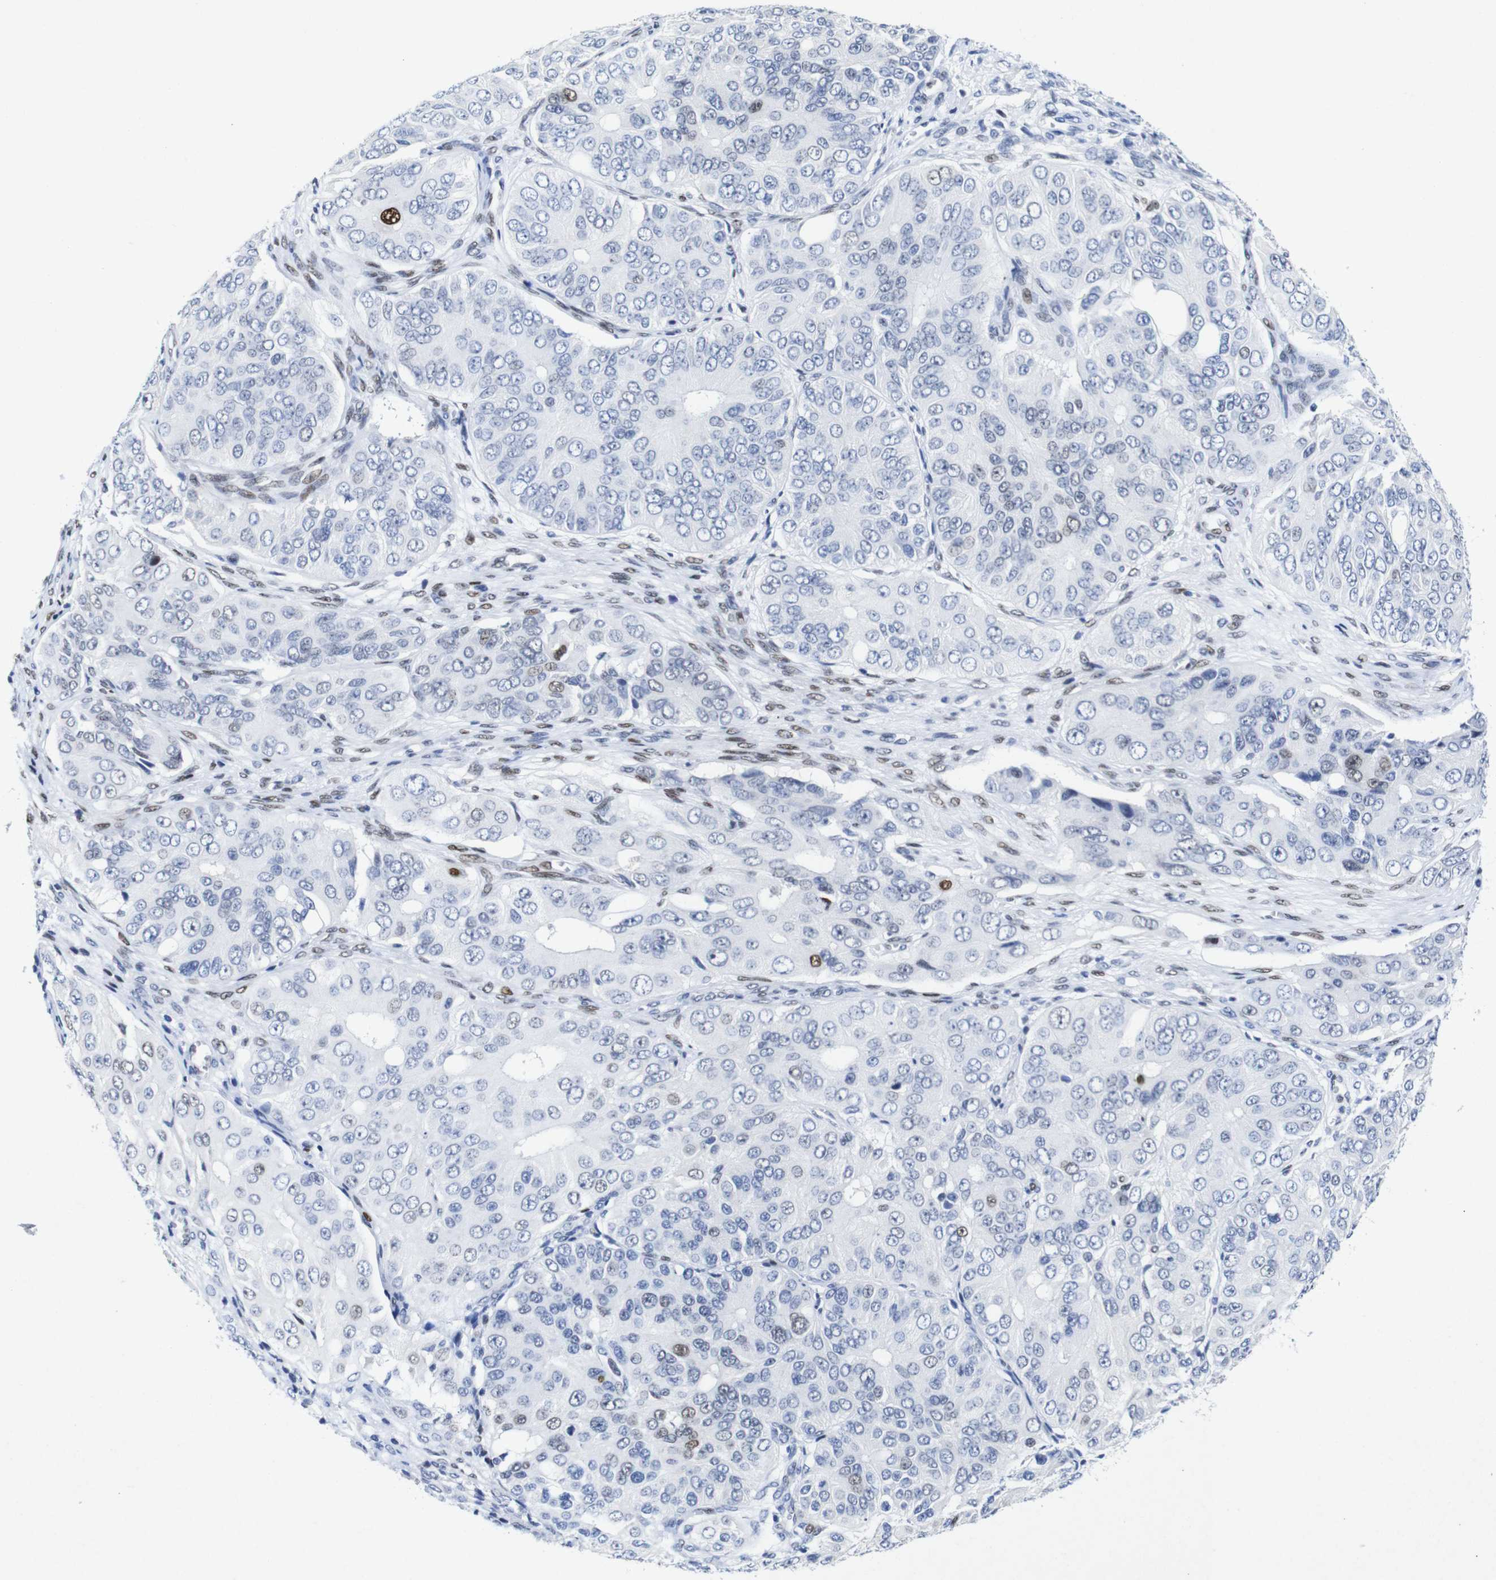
{"staining": {"intensity": "moderate", "quantity": "<25%", "location": "nuclear"}, "tissue": "ovarian cancer", "cell_type": "Tumor cells", "image_type": "cancer", "snomed": [{"axis": "morphology", "description": "Carcinoma, endometroid"}, {"axis": "topography", "description": "Ovary"}], "caption": "A brown stain highlights moderate nuclear expression of a protein in human ovarian endometroid carcinoma tumor cells.", "gene": "FOSL2", "patient": {"sex": "female", "age": 51}}